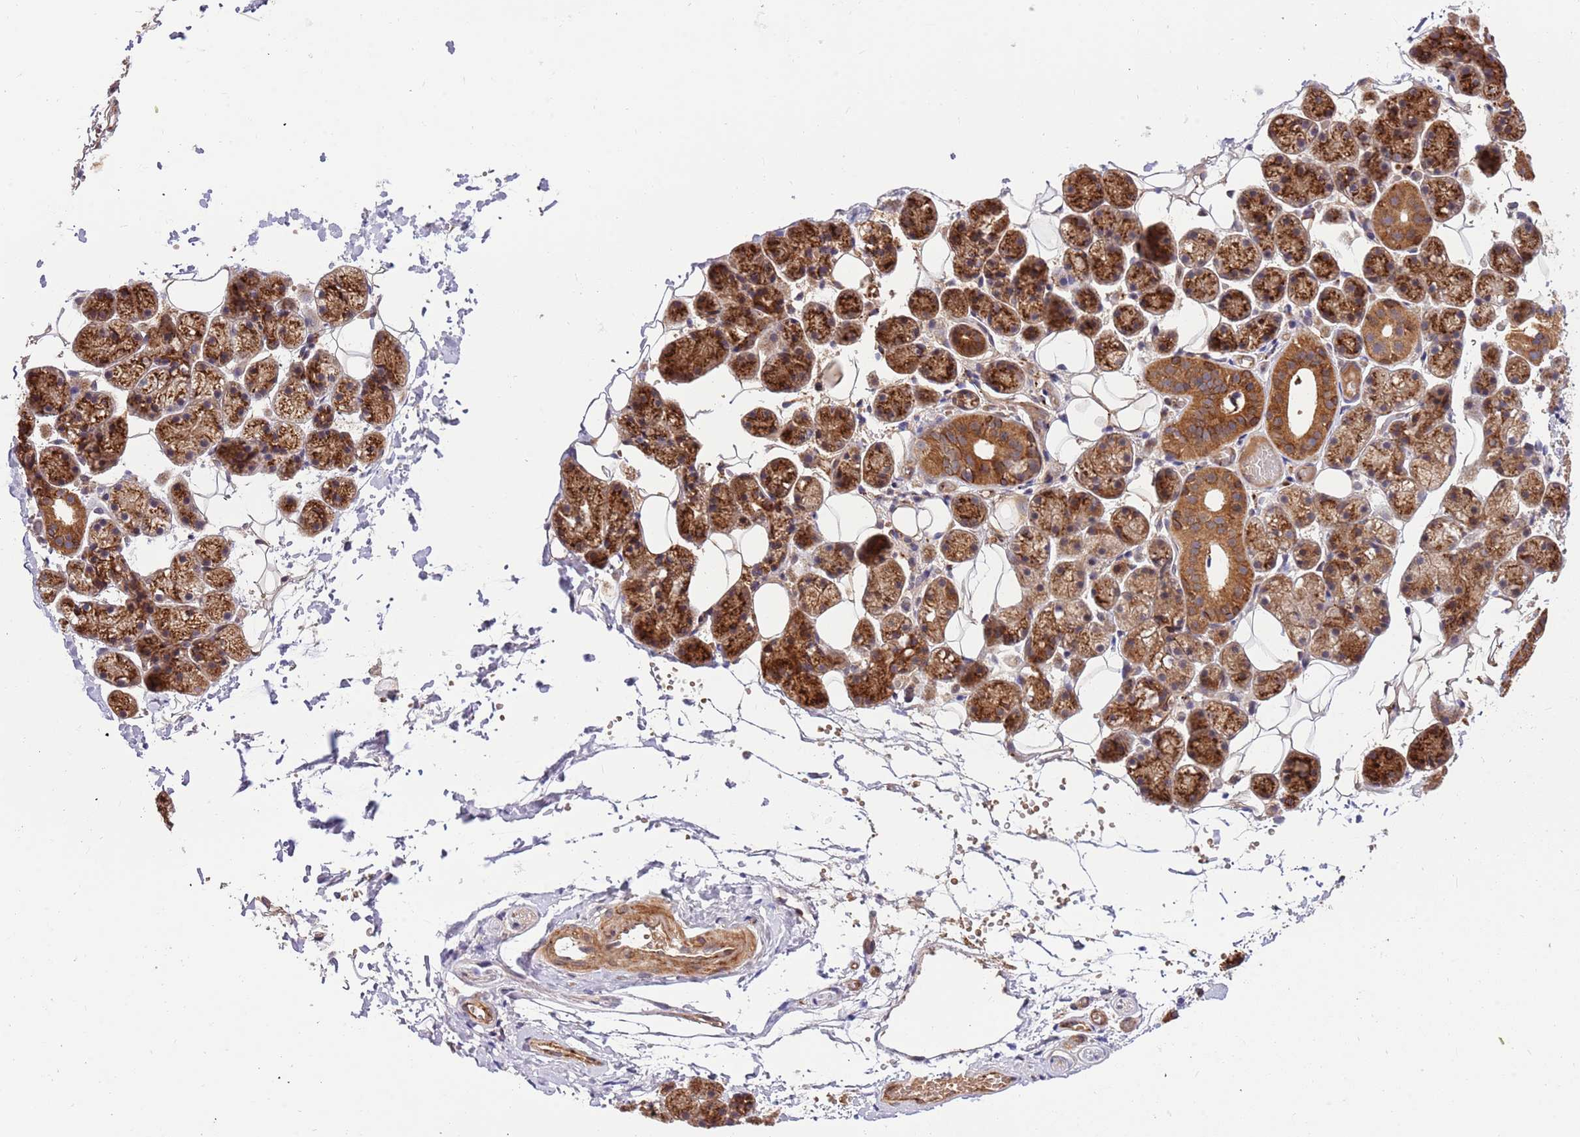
{"staining": {"intensity": "strong", "quantity": ">75%", "location": "cytoplasmic/membranous"}, "tissue": "salivary gland", "cell_type": "Glandular cells", "image_type": "normal", "snomed": [{"axis": "morphology", "description": "Normal tissue, NOS"}, {"axis": "topography", "description": "Salivary gland"}], "caption": "Immunohistochemistry (IHC) (DAB (3,3'-diaminobenzidine)) staining of unremarkable human salivary gland demonstrates strong cytoplasmic/membranous protein positivity in approximately >75% of glandular cells. The protein of interest is shown in brown color, while the nuclei are stained blue.", "gene": "HAUS3", "patient": {"sex": "female", "age": 33}}